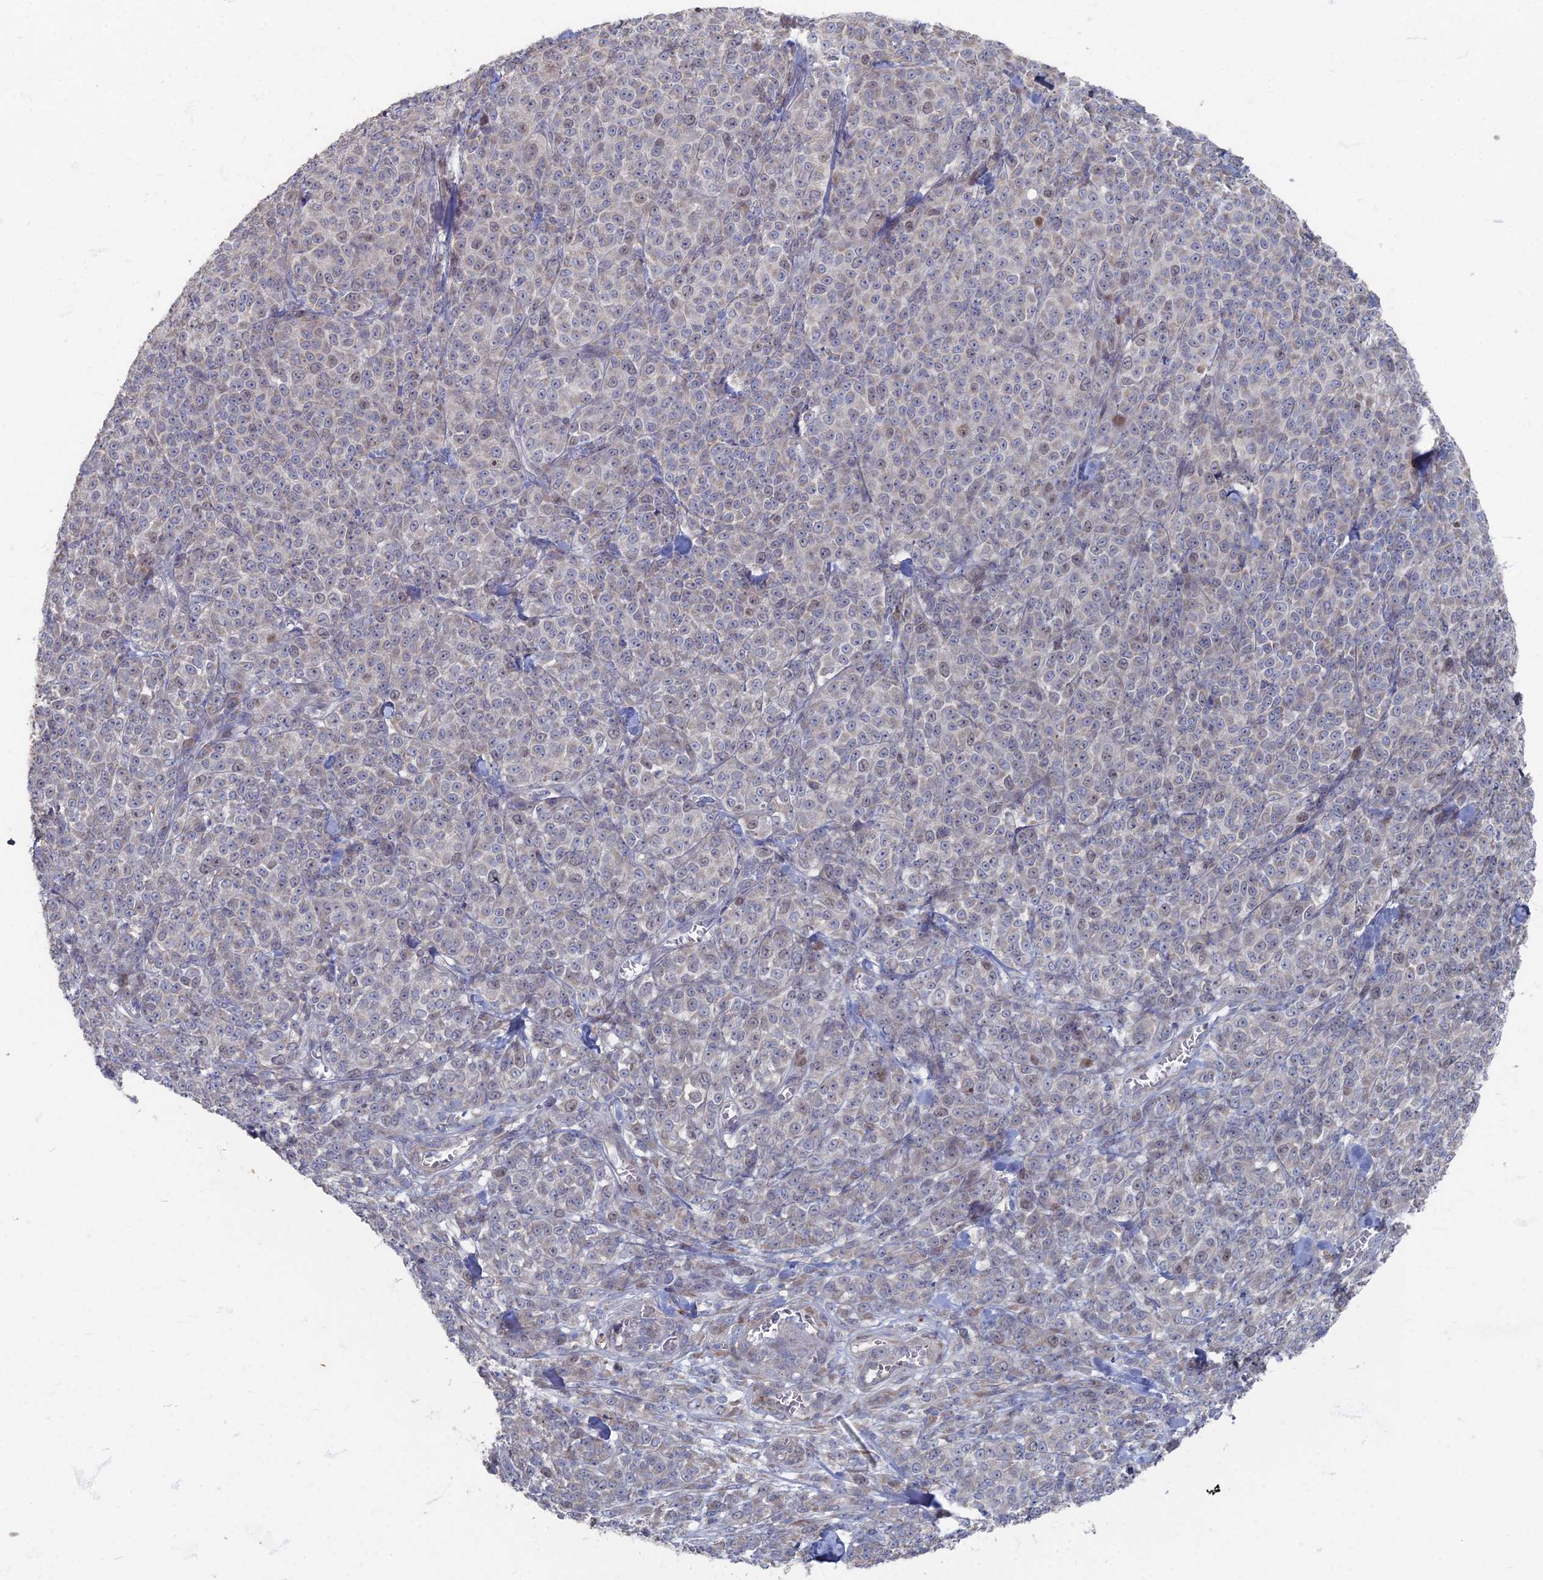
{"staining": {"intensity": "weak", "quantity": "<25%", "location": "nuclear"}, "tissue": "melanoma", "cell_type": "Tumor cells", "image_type": "cancer", "snomed": [{"axis": "morphology", "description": "Normal tissue, NOS"}, {"axis": "morphology", "description": "Malignant melanoma, NOS"}, {"axis": "topography", "description": "Skin"}], "caption": "High magnification brightfield microscopy of melanoma stained with DAB (3,3'-diaminobenzidine) (brown) and counterstained with hematoxylin (blue): tumor cells show no significant expression.", "gene": "TMEM128", "patient": {"sex": "female", "age": 34}}